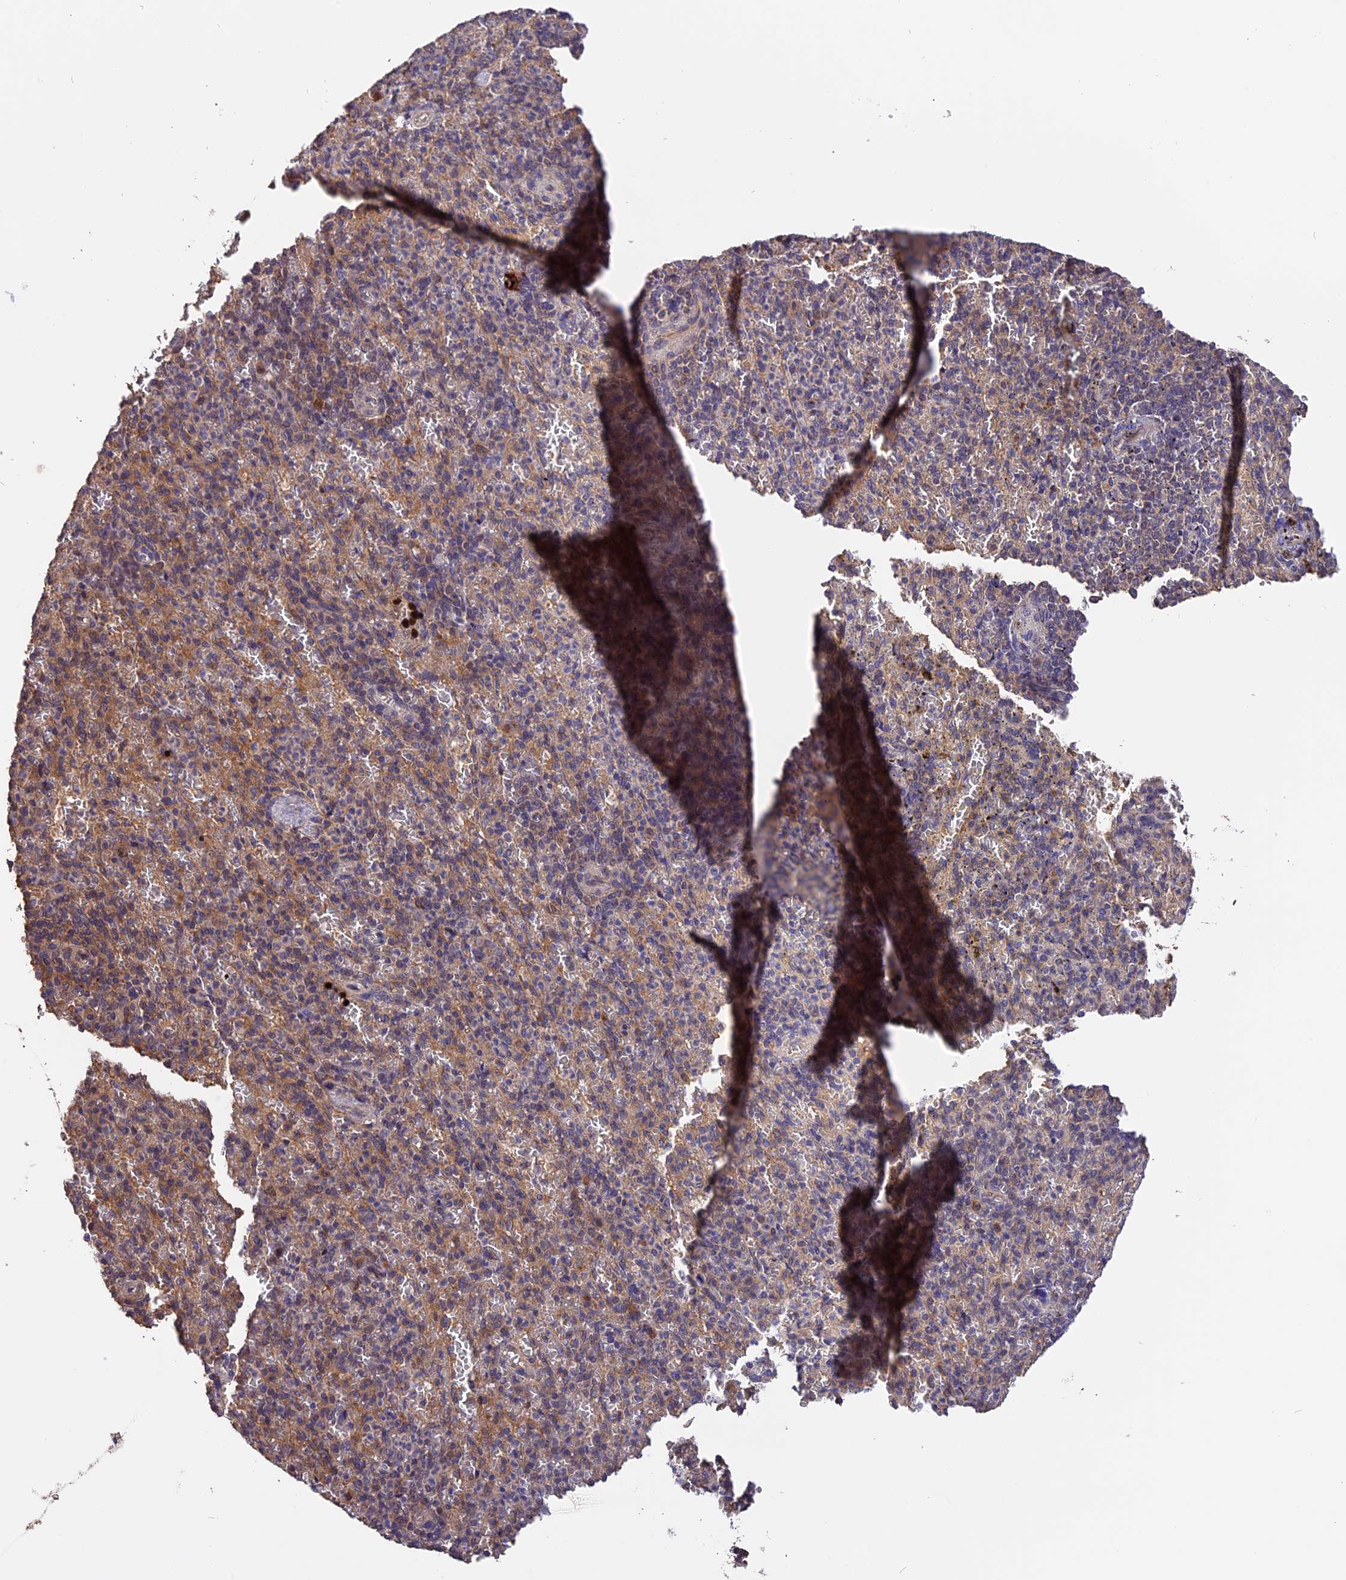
{"staining": {"intensity": "weak", "quantity": "25%-75%", "location": "cytoplasmic/membranous"}, "tissue": "spleen", "cell_type": "Cells in red pulp", "image_type": "normal", "snomed": [{"axis": "morphology", "description": "Normal tissue, NOS"}, {"axis": "topography", "description": "Spleen"}], "caption": "Brown immunohistochemical staining in benign spleen demonstrates weak cytoplasmic/membranous staining in approximately 25%-75% of cells in red pulp. (DAB IHC with brightfield microscopy, high magnification).", "gene": "TRMT1", "patient": {"sex": "female", "age": 74}}